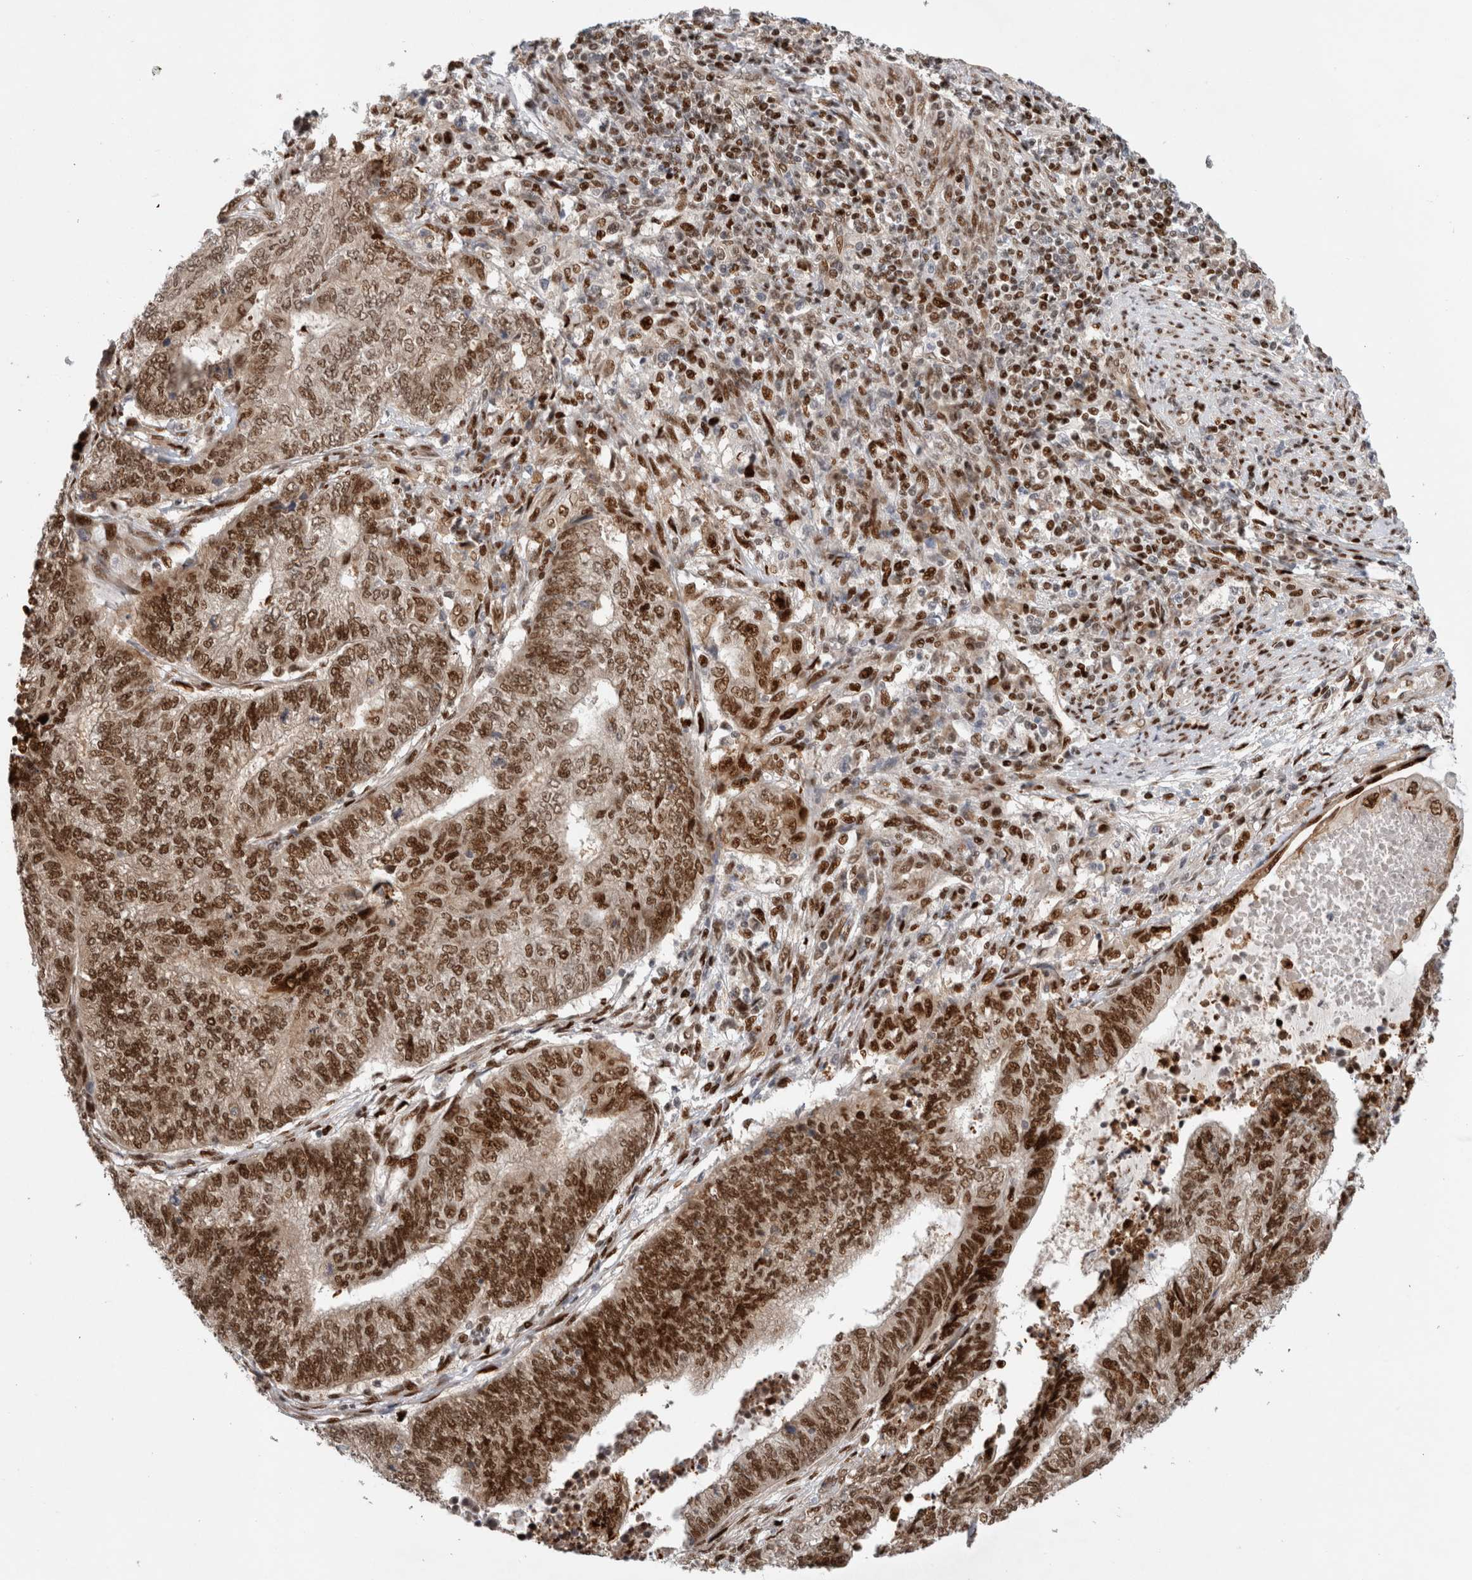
{"staining": {"intensity": "strong", "quantity": "25%-75%", "location": "cytoplasmic/membranous,nuclear"}, "tissue": "endometrial cancer", "cell_type": "Tumor cells", "image_type": "cancer", "snomed": [{"axis": "morphology", "description": "Adenocarcinoma, NOS"}, {"axis": "topography", "description": "Uterus"}, {"axis": "topography", "description": "Endometrium"}], "caption": "Endometrial adenocarcinoma was stained to show a protein in brown. There is high levels of strong cytoplasmic/membranous and nuclear staining in approximately 25%-75% of tumor cells.", "gene": "TCF4", "patient": {"sex": "female", "age": 70}}